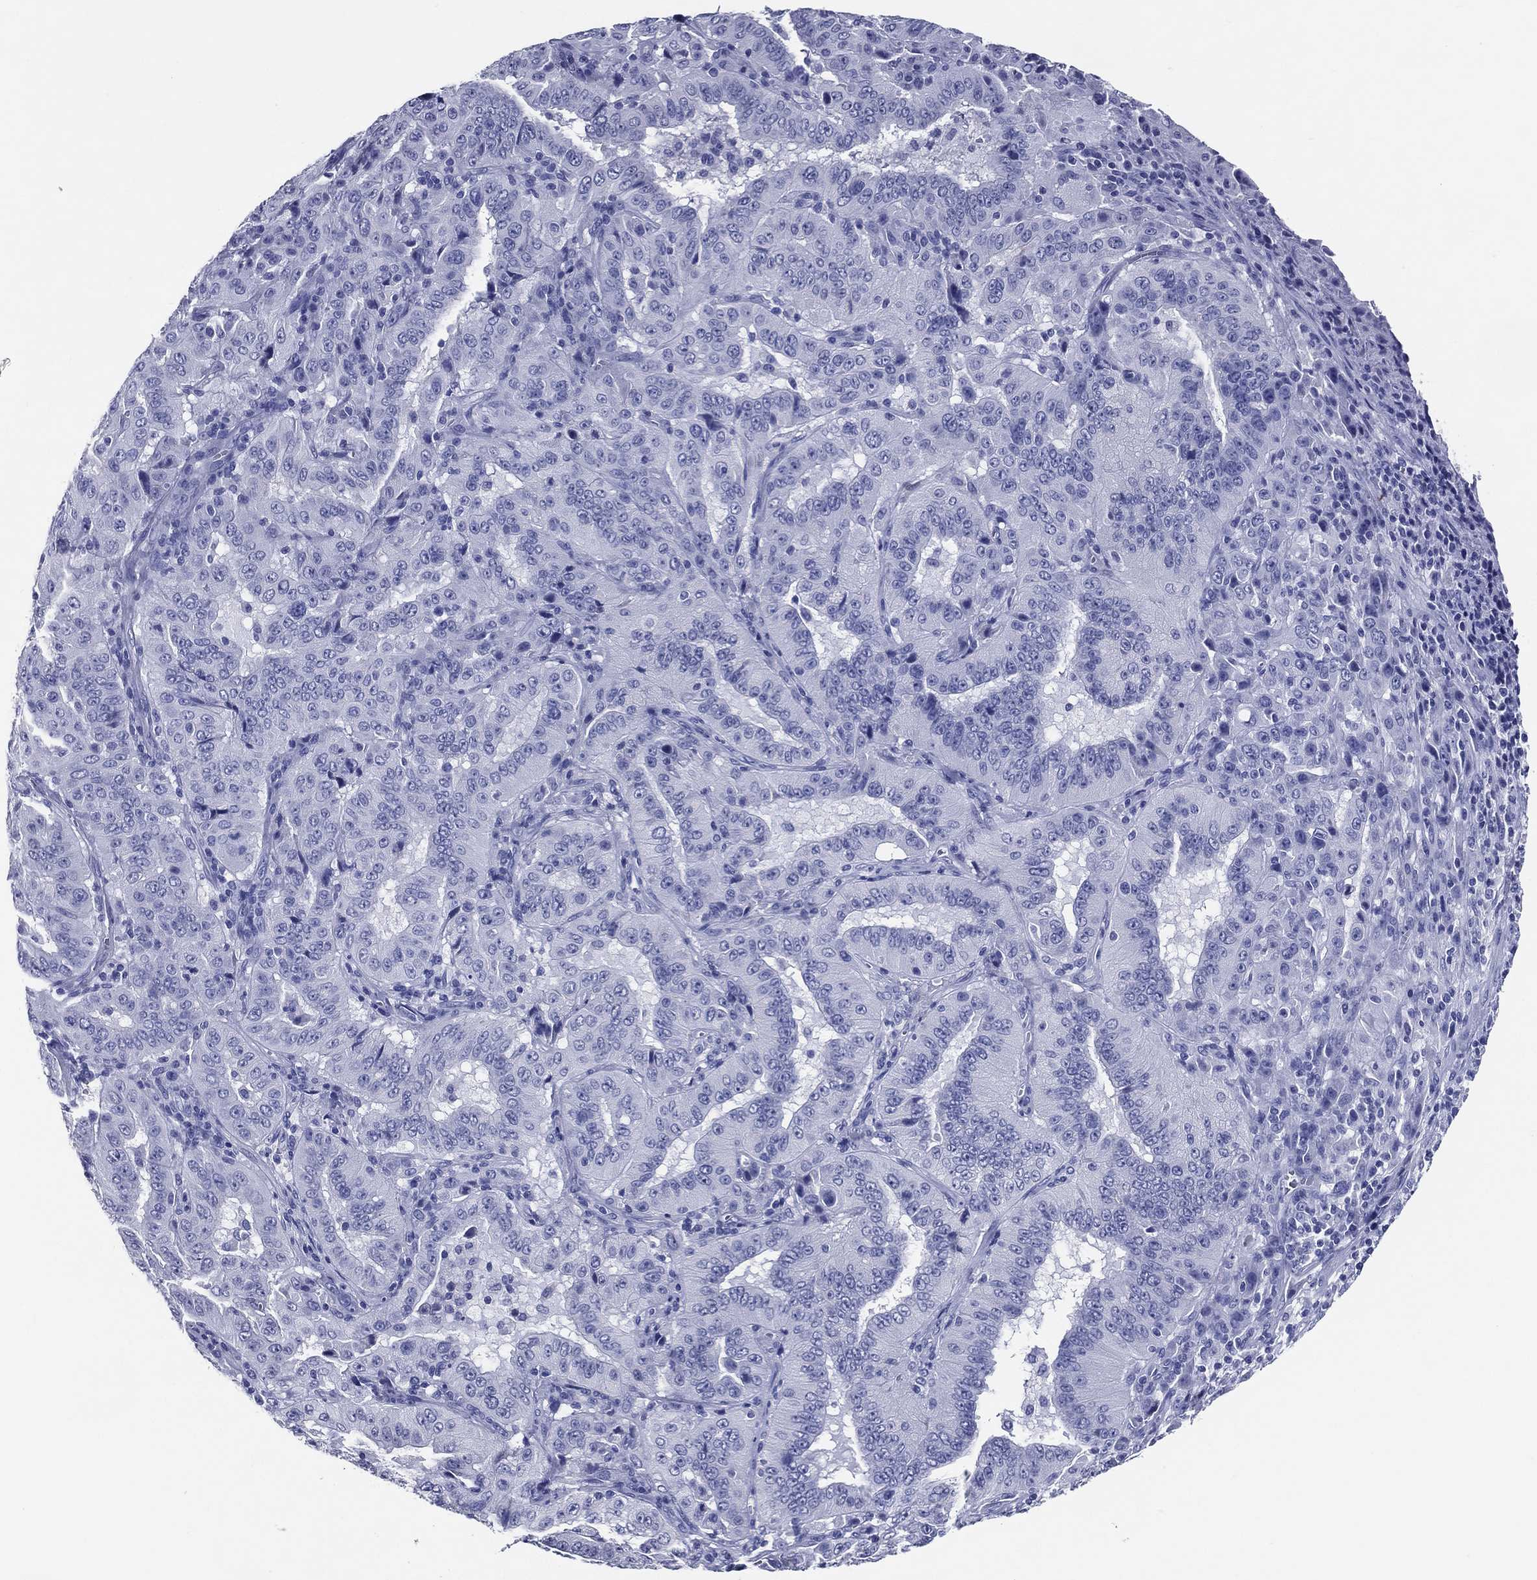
{"staining": {"intensity": "negative", "quantity": "none", "location": "none"}, "tissue": "pancreatic cancer", "cell_type": "Tumor cells", "image_type": "cancer", "snomed": [{"axis": "morphology", "description": "Adenocarcinoma, NOS"}, {"axis": "topography", "description": "Pancreas"}], "caption": "IHC of human pancreatic cancer (adenocarcinoma) exhibits no expression in tumor cells.", "gene": "ACE2", "patient": {"sex": "male", "age": 63}}